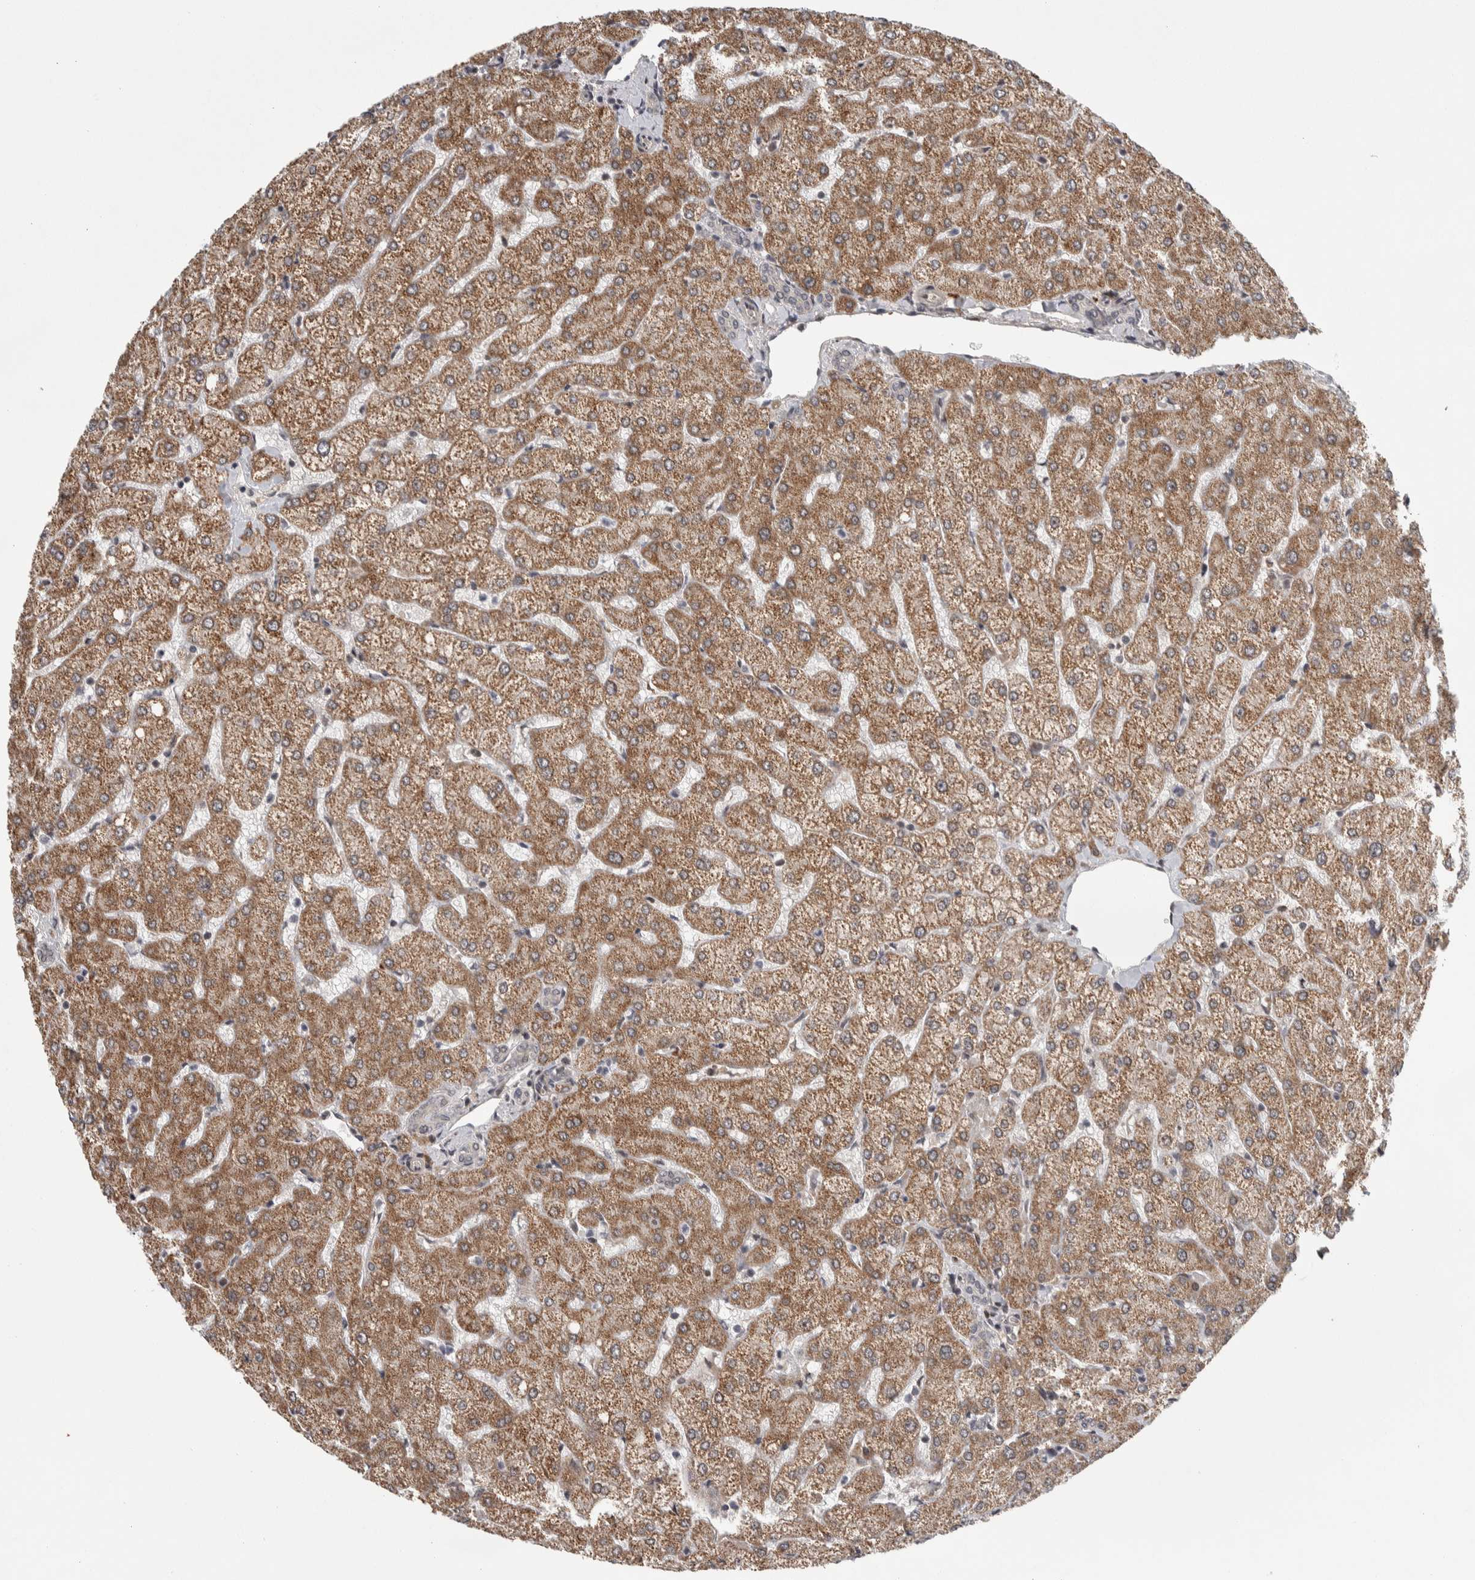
{"staining": {"intensity": "negative", "quantity": "none", "location": "none"}, "tissue": "liver", "cell_type": "Cholangiocytes", "image_type": "normal", "snomed": [{"axis": "morphology", "description": "Normal tissue, NOS"}, {"axis": "topography", "description": "Liver"}], "caption": "A histopathology image of liver stained for a protein exhibits no brown staining in cholangiocytes. The staining is performed using DAB (3,3'-diaminobenzidine) brown chromogen with nuclei counter-stained in using hematoxylin.", "gene": "ZNF592", "patient": {"sex": "female", "age": 54}}